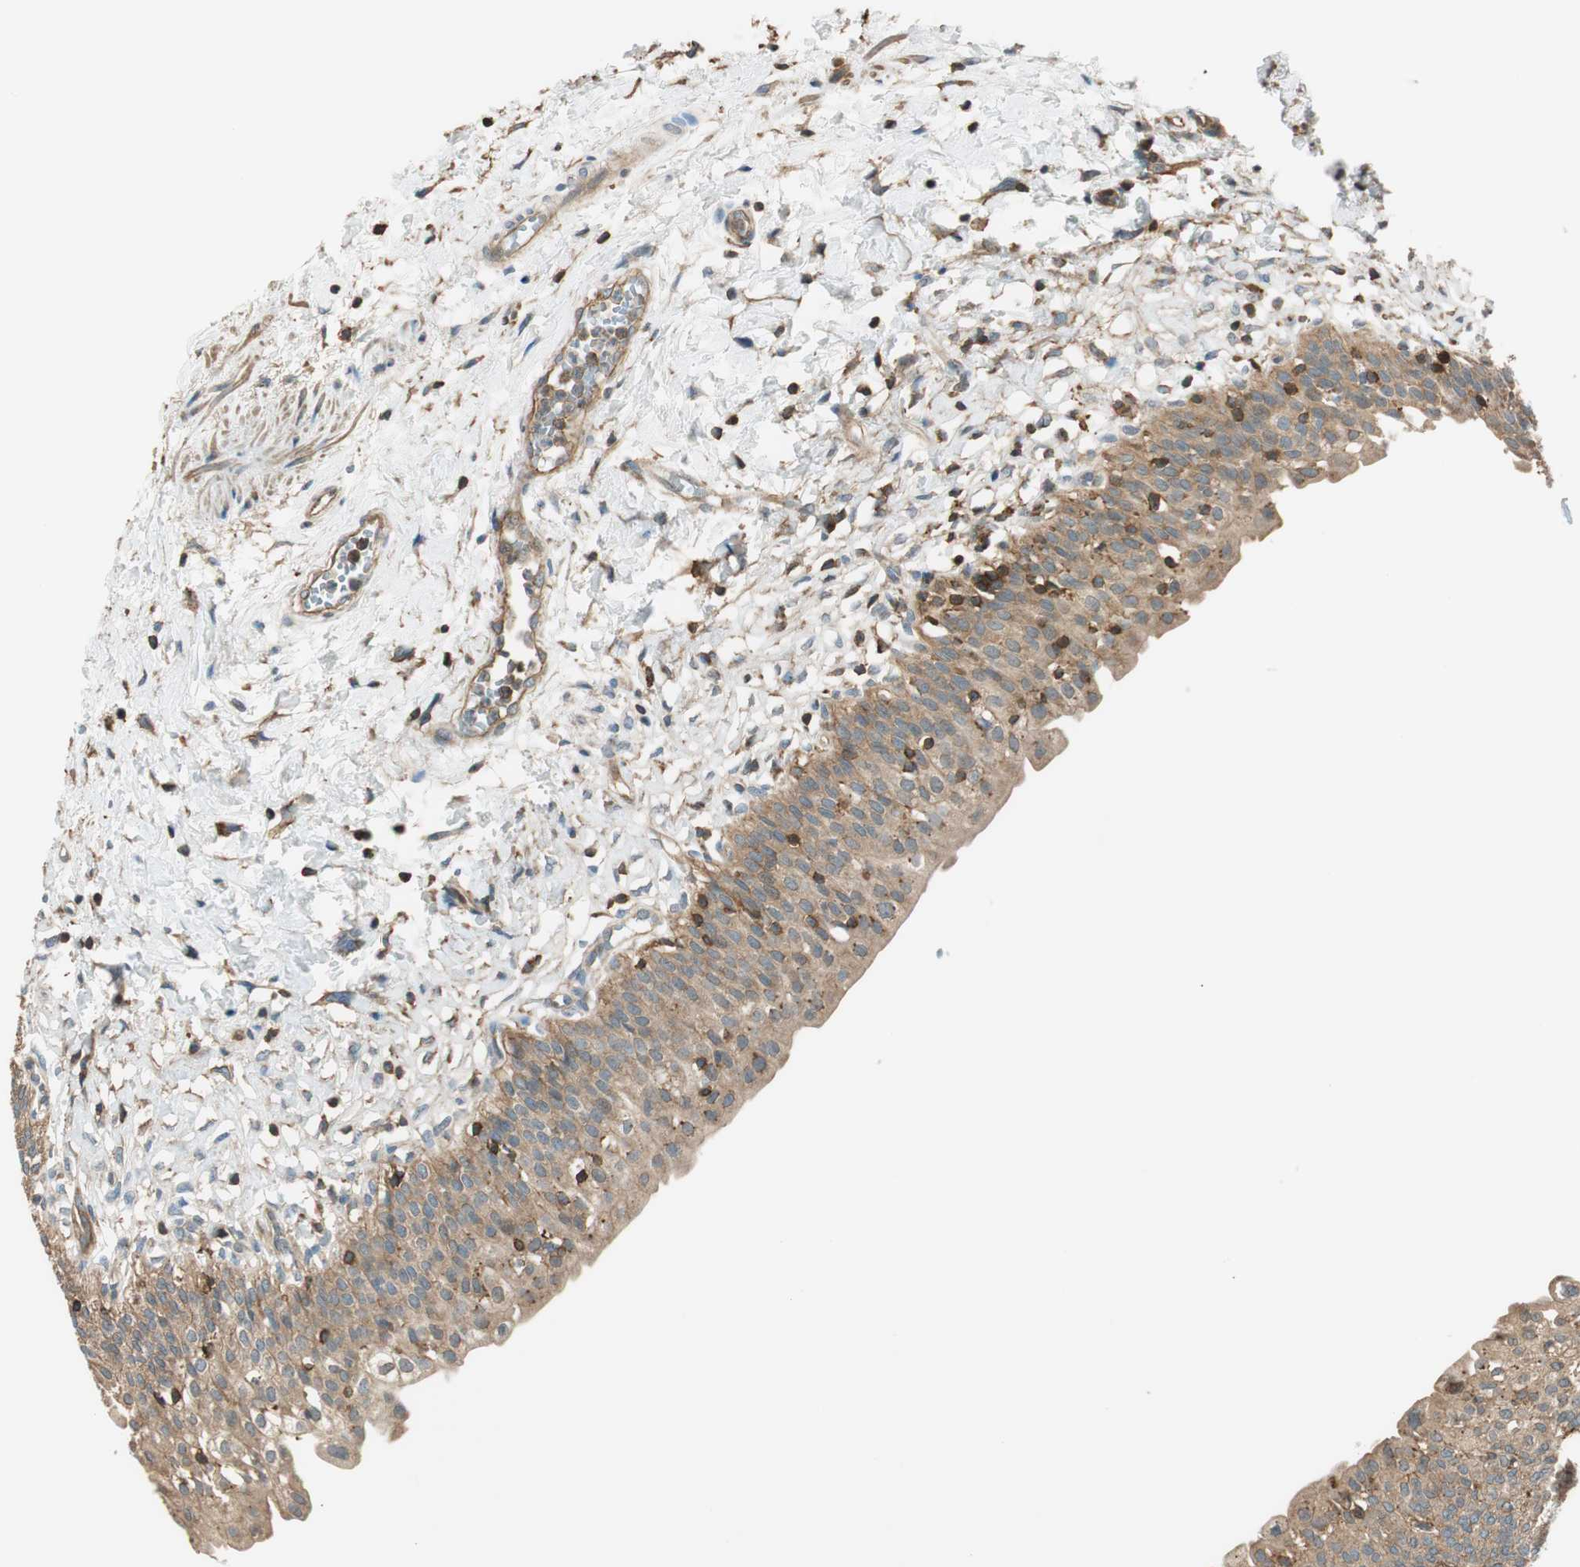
{"staining": {"intensity": "moderate", "quantity": ">75%", "location": "cytoplasmic/membranous"}, "tissue": "urinary bladder", "cell_type": "Urothelial cells", "image_type": "normal", "snomed": [{"axis": "morphology", "description": "Normal tissue, NOS"}, {"axis": "topography", "description": "Urinary bladder"}], "caption": "Unremarkable urinary bladder displays moderate cytoplasmic/membranous staining in approximately >75% of urothelial cells (Brightfield microscopy of DAB IHC at high magnification)..", "gene": "PI4K2B", "patient": {"sex": "male", "age": 55}}